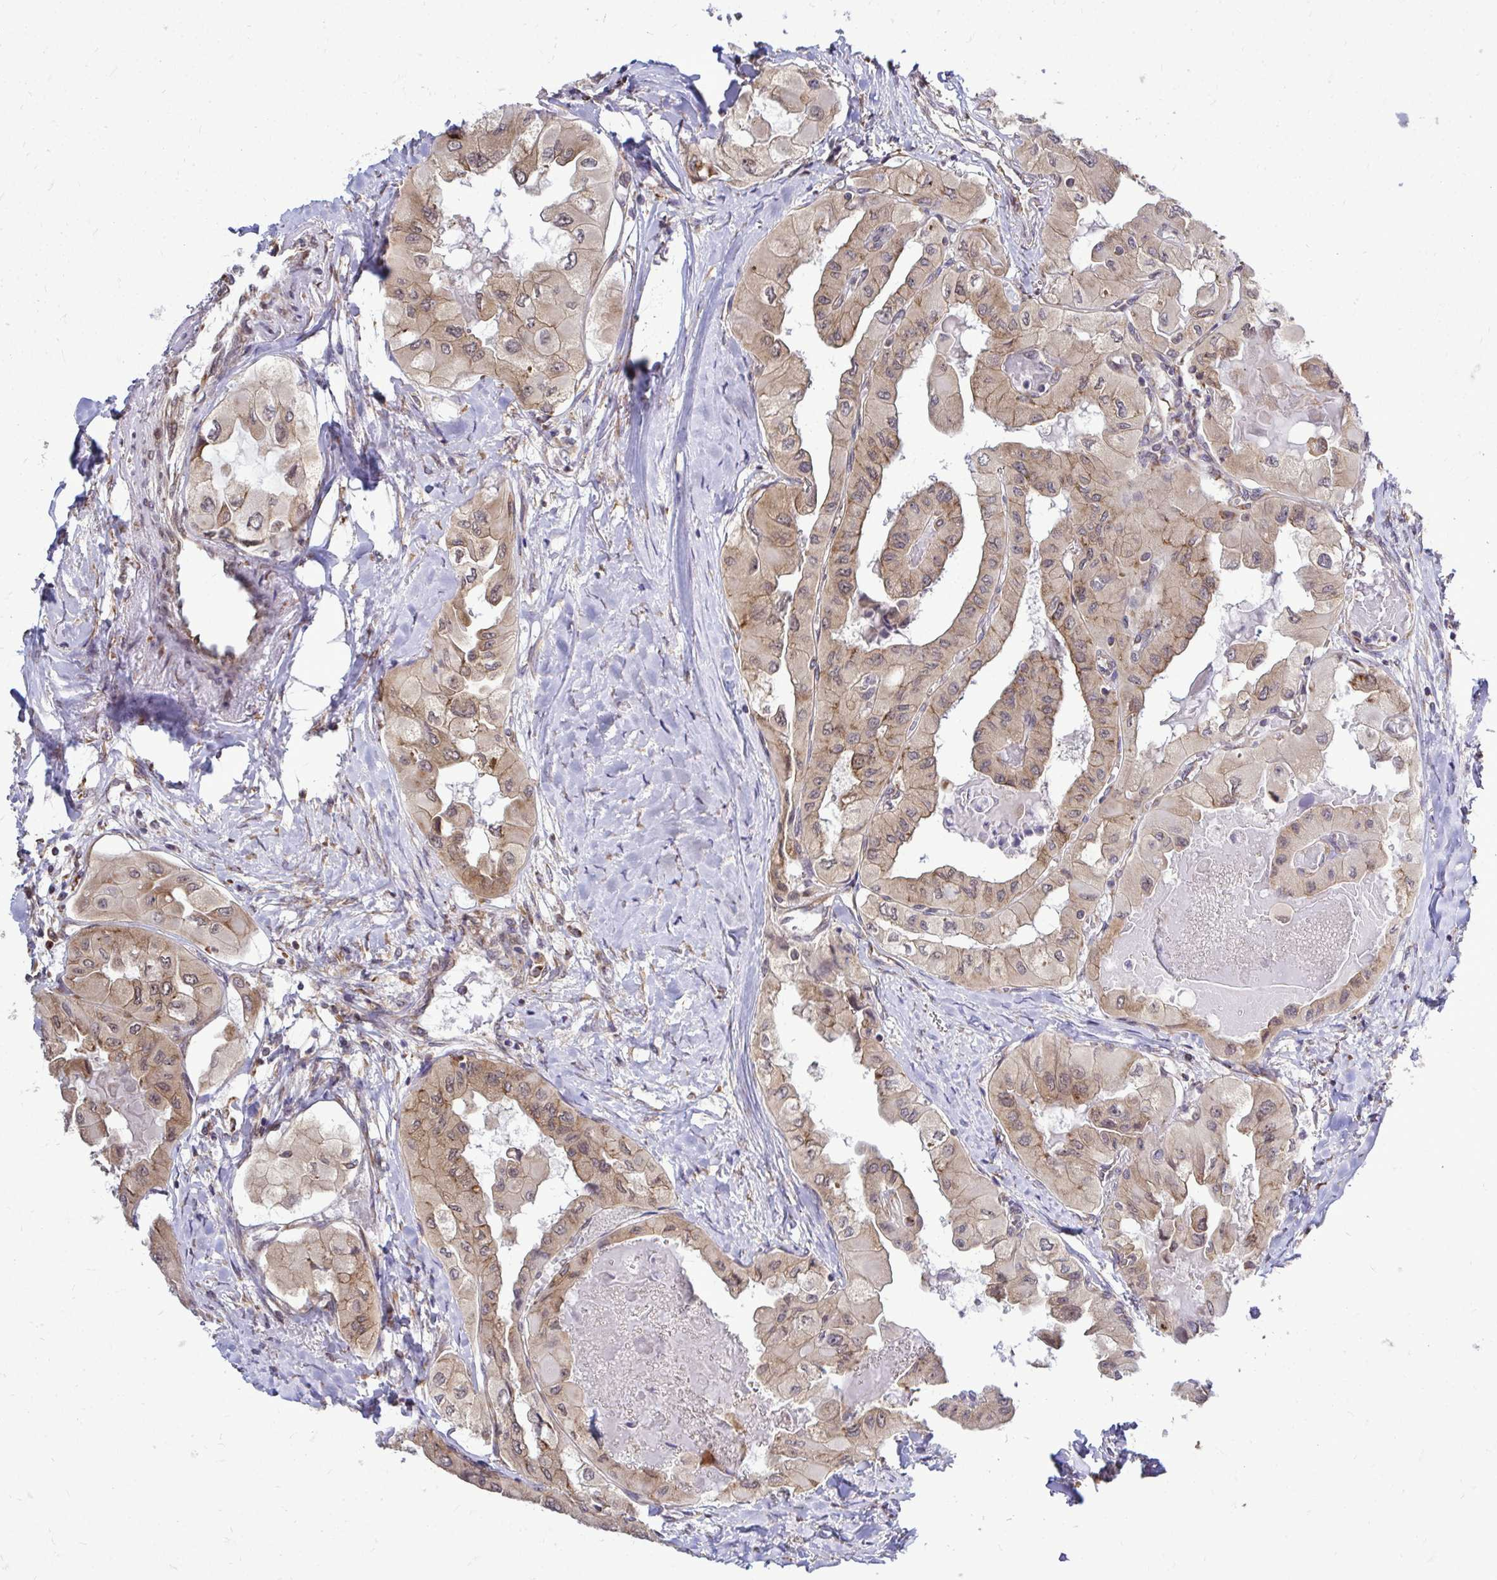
{"staining": {"intensity": "weak", "quantity": "25%-75%", "location": "cytoplasmic/membranous"}, "tissue": "thyroid cancer", "cell_type": "Tumor cells", "image_type": "cancer", "snomed": [{"axis": "morphology", "description": "Normal tissue, NOS"}, {"axis": "morphology", "description": "Papillary adenocarcinoma, NOS"}, {"axis": "topography", "description": "Thyroid gland"}], "caption": "Human thyroid cancer stained for a protein (brown) exhibits weak cytoplasmic/membranous positive expression in approximately 25%-75% of tumor cells.", "gene": "FMR1", "patient": {"sex": "female", "age": 59}}